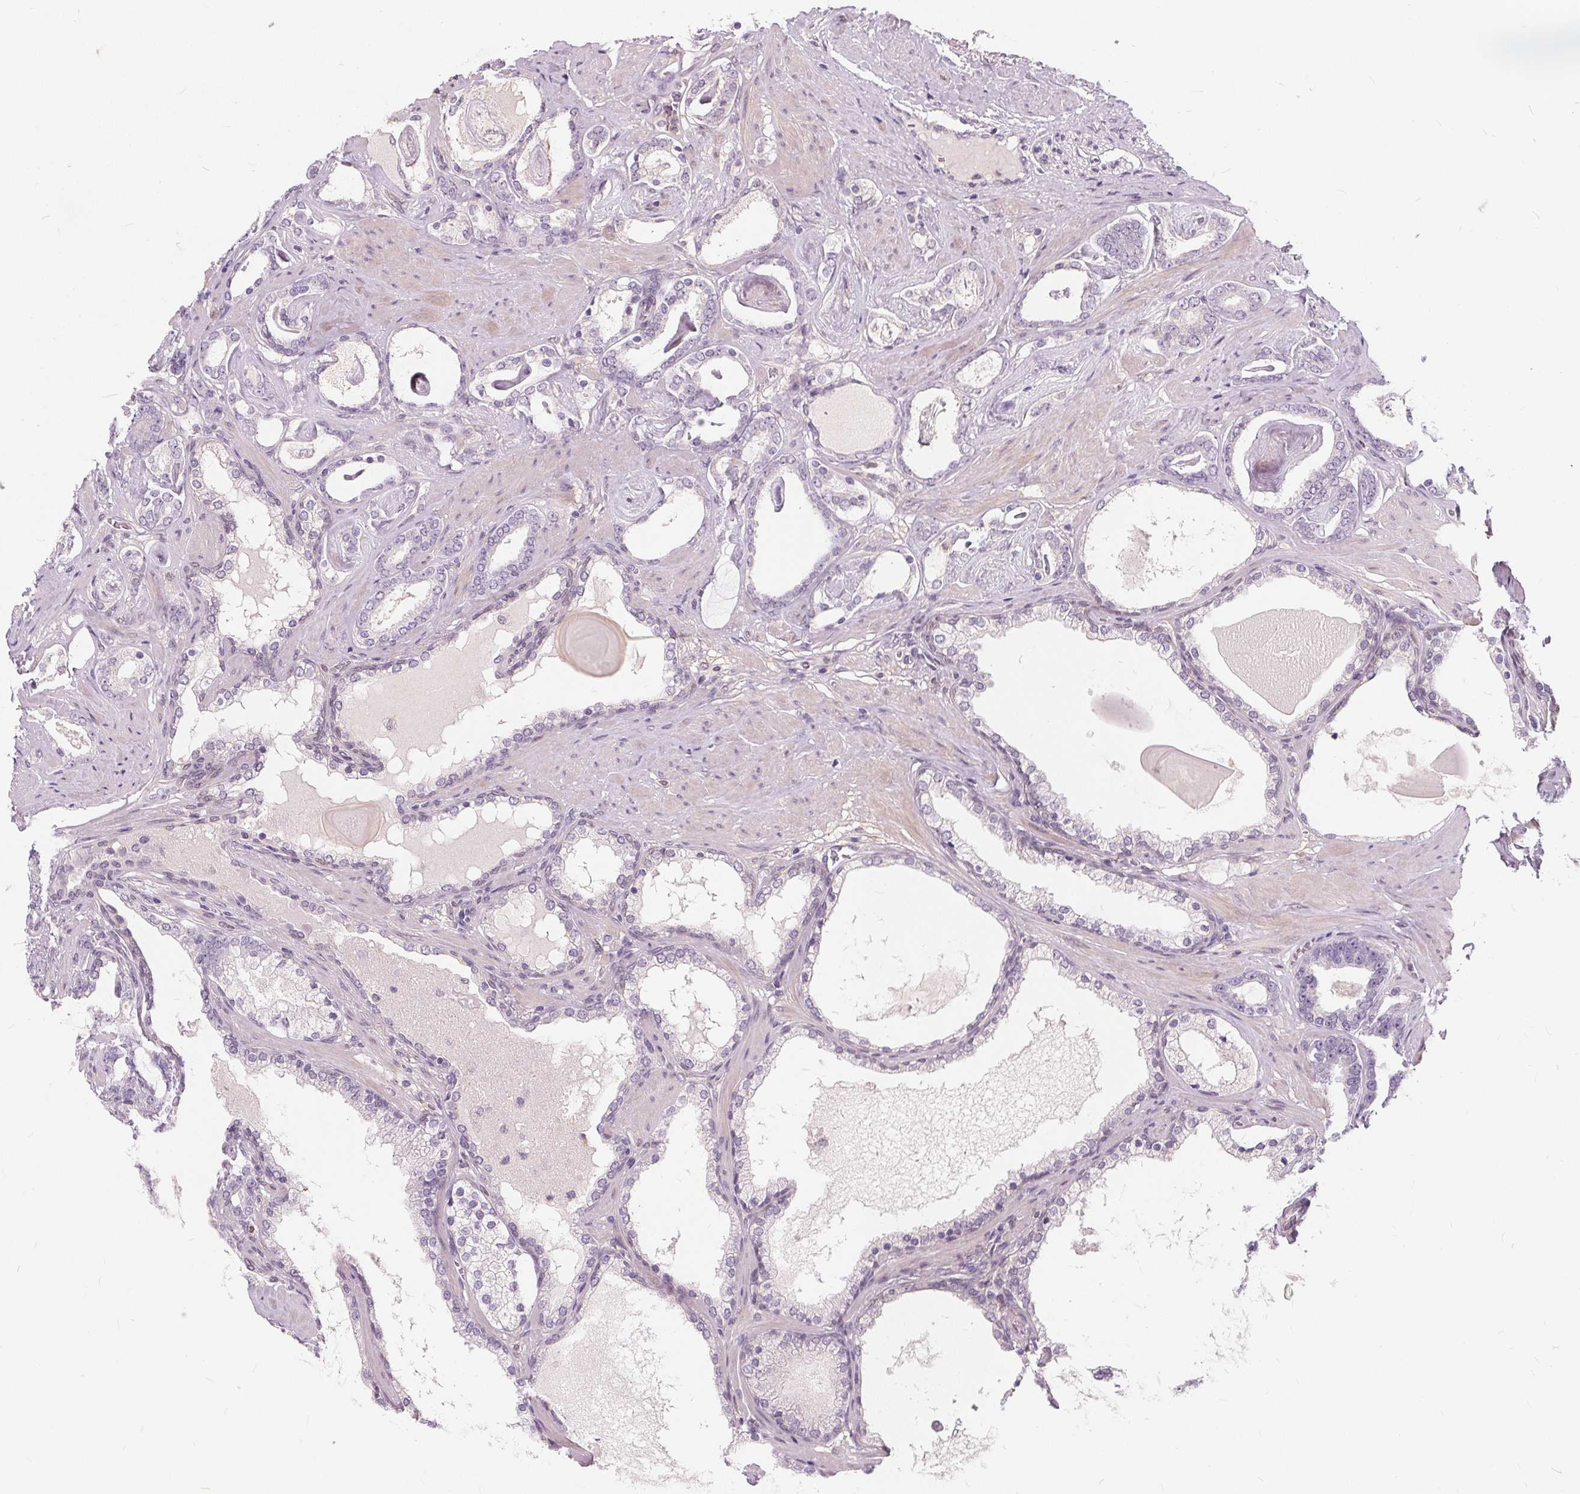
{"staining": {"intensity": "negative", "quantity": "none", "location": "none"}, "tissue": "prostate cancer", "cell_type": "Tumor cells", "image_type": "cancer", "snomed": [{"axis": "morphology", "description": "Adenocarcinoma, High grade"}, {"axis": "topography", "description": "Prostate"}], "caption": "DAB (3,3'-diaminobenzidine) immunohistochemical staining of human prostate cancer displays no significant positivity in tumor cells.", "gene": "HAAO", "patient": {"sex": "male", "age": 63}}